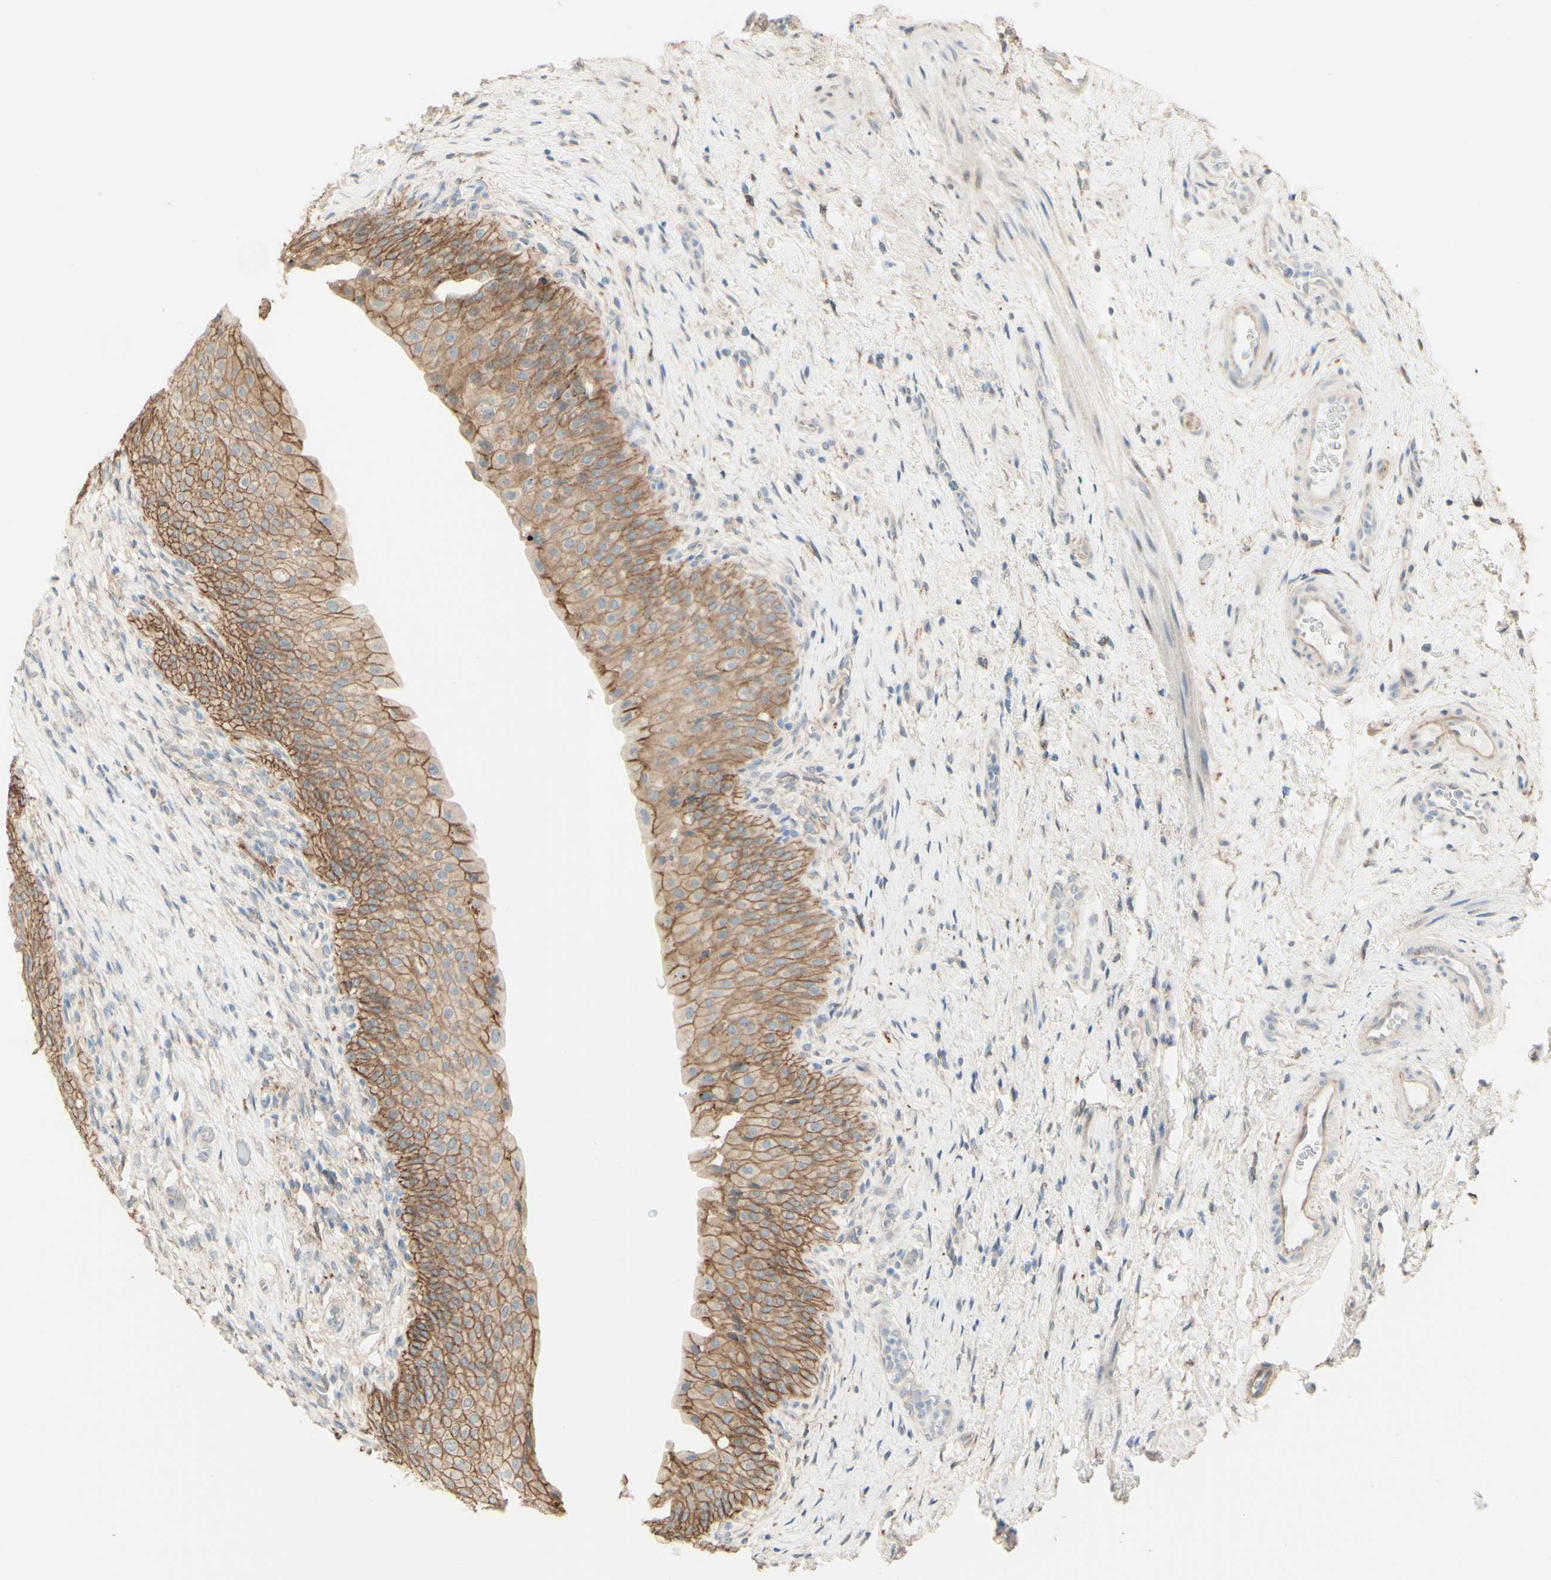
{"staining": {"intensity": "moderate", "quantity": ">75%", "location": "cytoplasmic/membranous"}, "tissue": "urinary bladder", "cell_type": "Urothelial cells", "image_type": "normal", "snomed": [{"axis": "morphology", "description": "Normal tissue, NOS"}, {"axis": "morphology", "description": "Urothelial carcinoma, High grade"}, {"axis": "topography", "description": "Urinary bladder"}], "caption": "This histopathology image shows IHC staining of unremarkable human urinary bladder, with medium moderate cytoplasmic/membranous positivity in approximately >75% of urothelial cells.", "gene": "RNF149", "patient": {"sex": "male", "age": 46}}